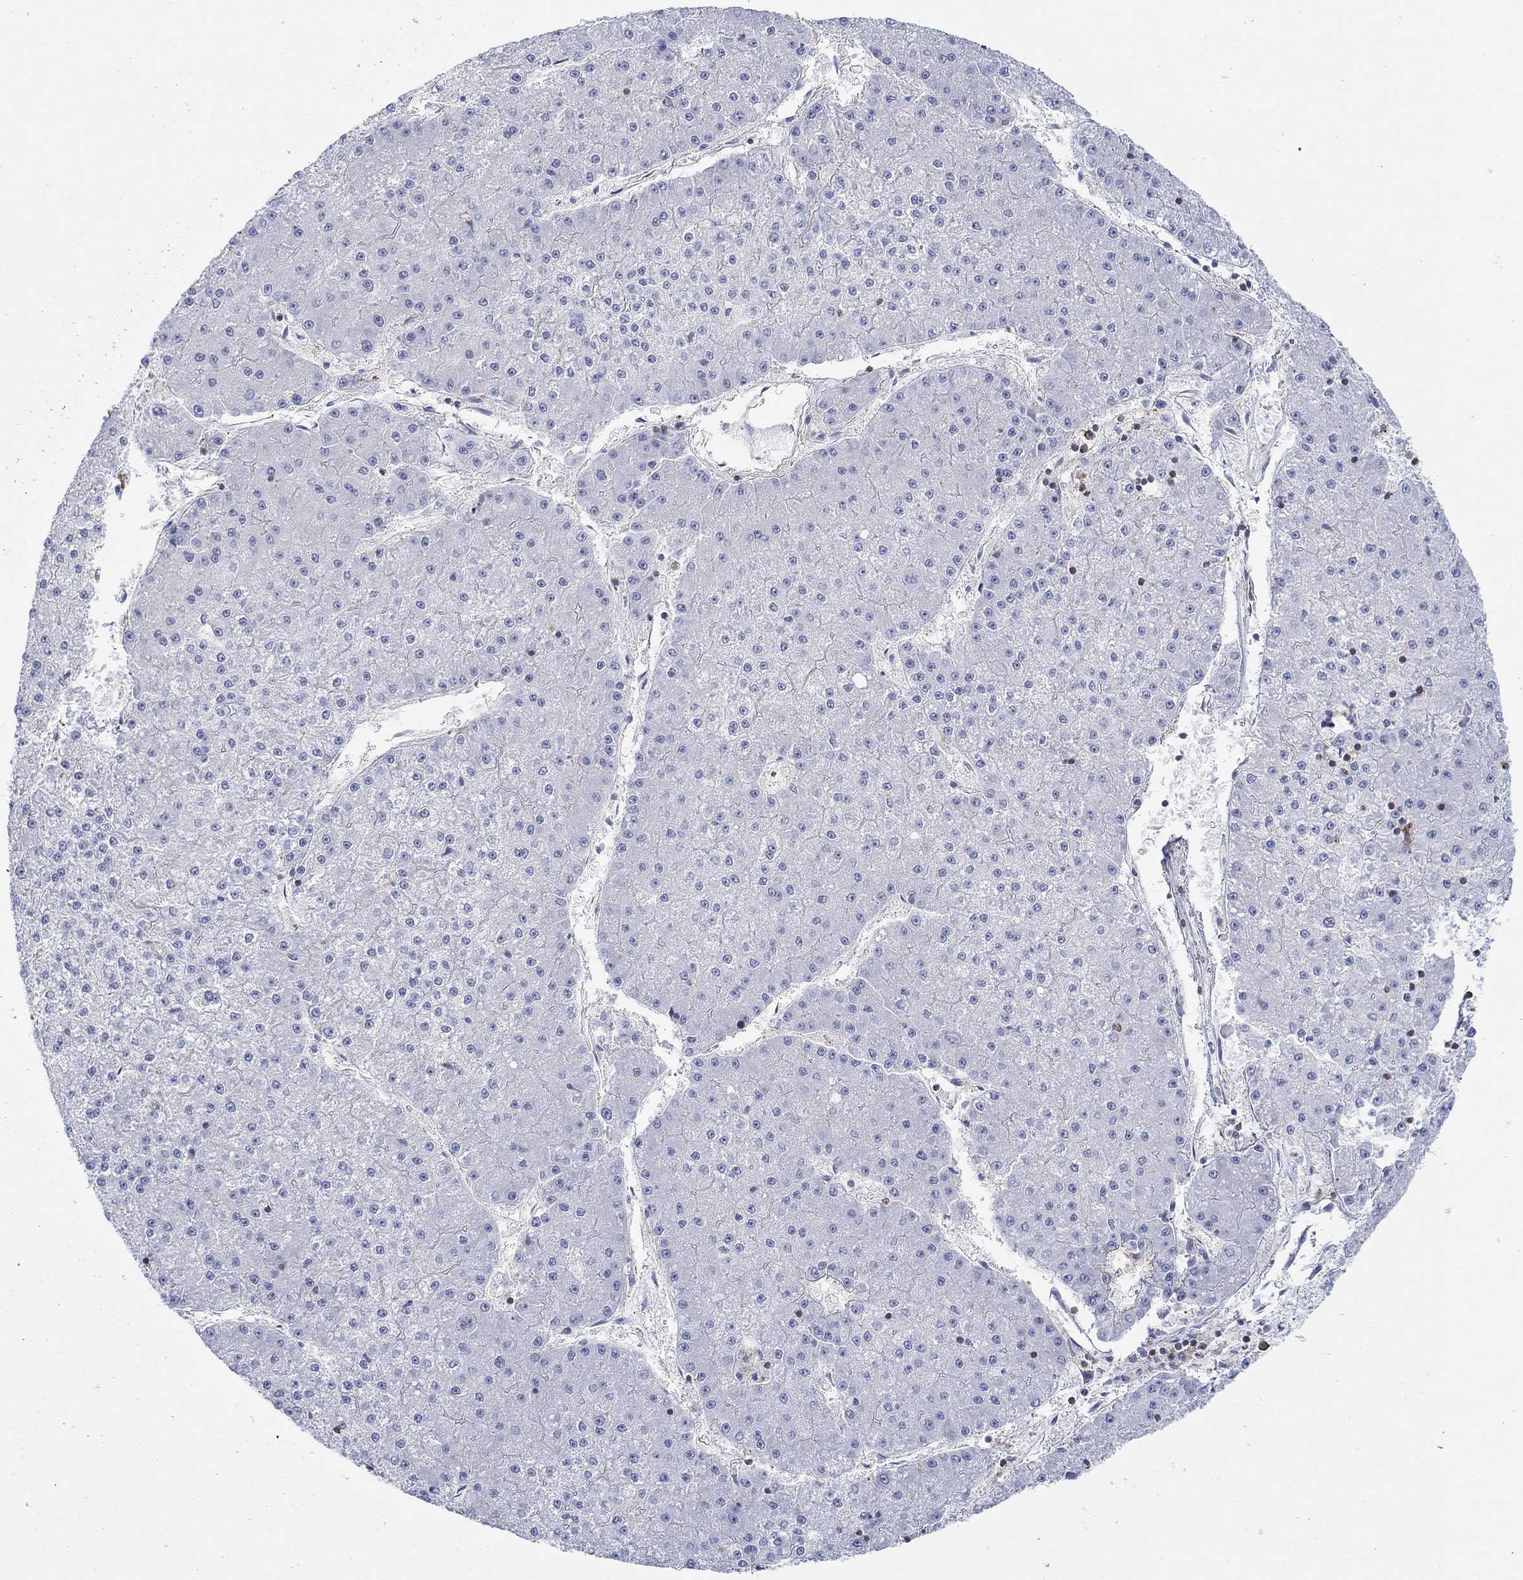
{"staining": {"intensity": "negative", "quantity": "none", "location": "none"}, "tissue": "liver cancer", "cell_type": "Tumor cells", "image_type": "cancer", "snomed": [{"axis": "morphology", "description": "Carcinoma, Hepatocellular, NOS"}, {"axis": "topography", "description": "Liver"}], "caption": "This is an immunohistochemistry (IHC) micrograph of liver hepatocellular carcinoma. There is no staining in tumor cells.", "gene": "PPIL6", "patient": {"sex": "male", "age": 73}}